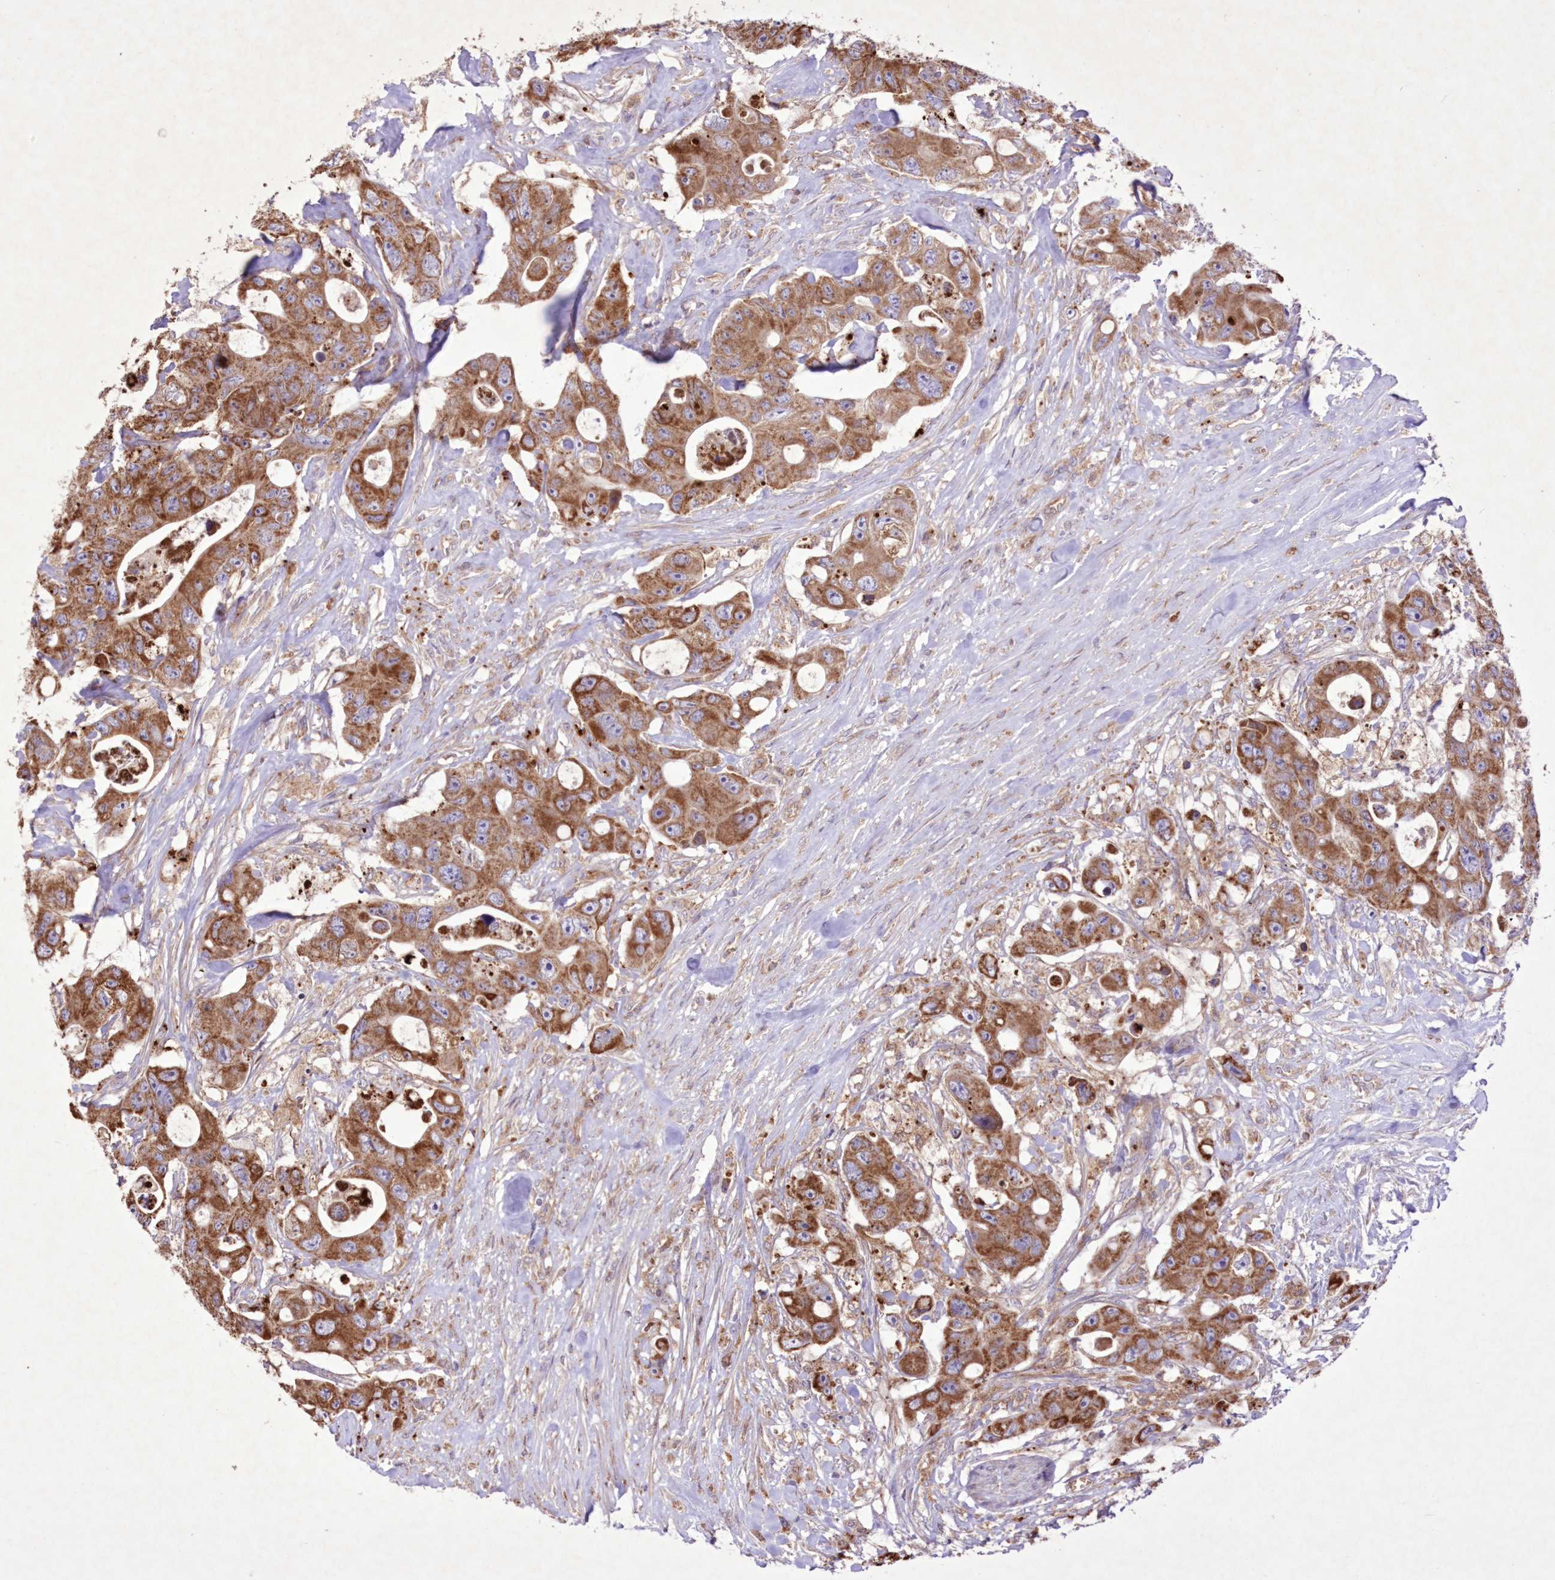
{"staining": {"intensity": "strong", "quantity": ">75%", "location": "cytoplasmic/membranous"}, "tissue": "colorectal cancer", "cell_type": "Tumor cells", "image_type": "cancer", "snomed": [{"axis": "morphology", "description": "Adenocarcinoma, NOS"}, {"axis": "topography", "description": "Colon"}], "caption": "The histopathology image displays staining of adenocarcinoma (colorectal), revealing strong cytoplasmic/membranous protein positivity (brown color) within tumor cells.", "gene": "FCHO2", "patient": {"sex": "female", "age": 46}}